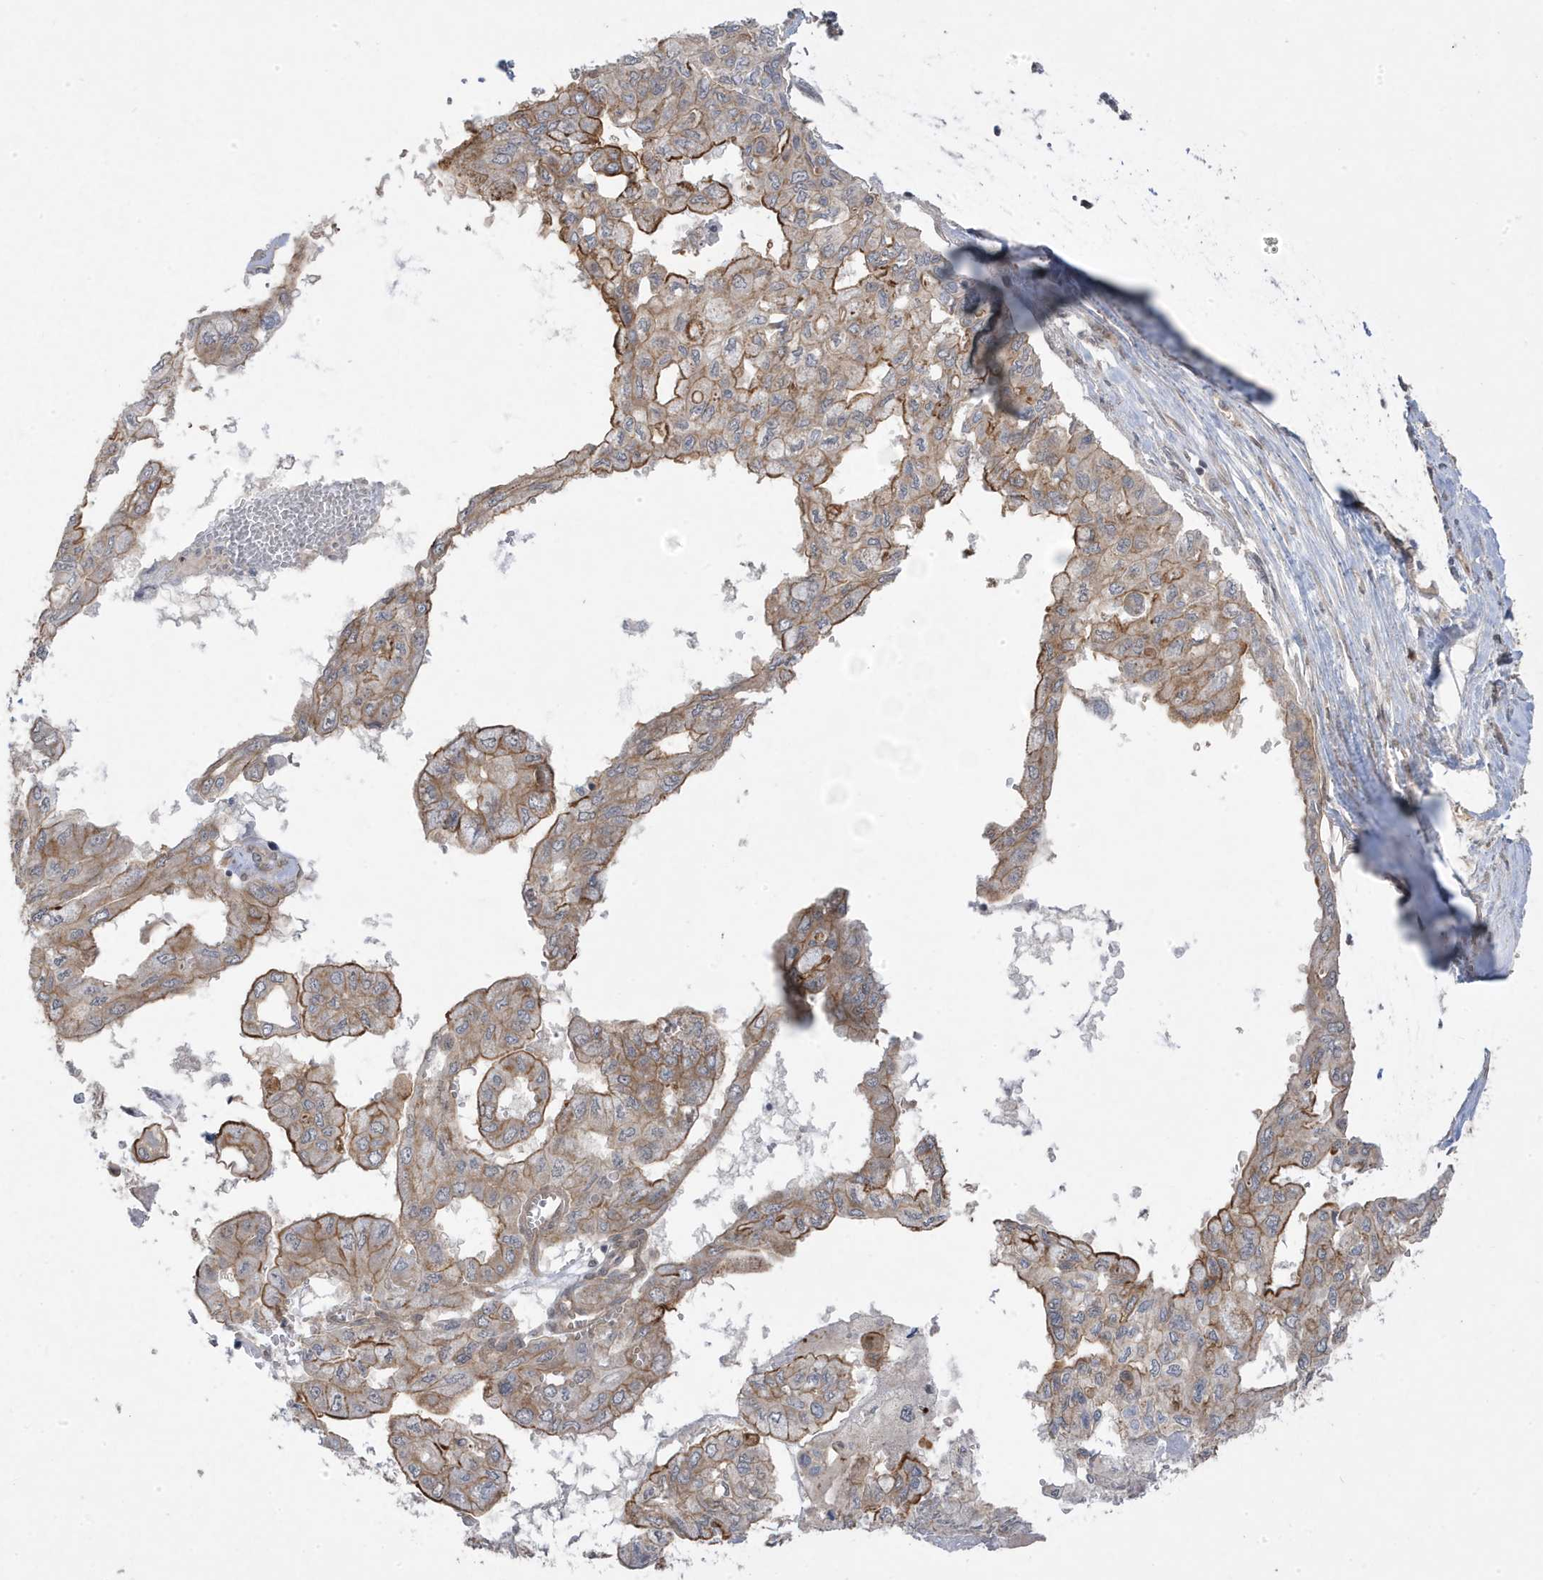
{"staining": {"intensity": "moderate", "quantity": ">75%", "location": "cytoplasmic/membranous"}, "tissue": "pancreatic cancer", "cell_type": "Tumor cells", "image_type": "cancer", "snomed": [{"axis": "morphology", "description": "Adenocarcinoma, NOS"}, {"axis": "topography", "description": "Pancreas"}], "caption": "Tumor cells display medium levels of moderate cytoplasmic/membranous staining in about >75% of cells in pancreatic cancer (adenocarcinoma).", "gene": "DNAJC12", "patient": {"sex": "male", "age": 51}}